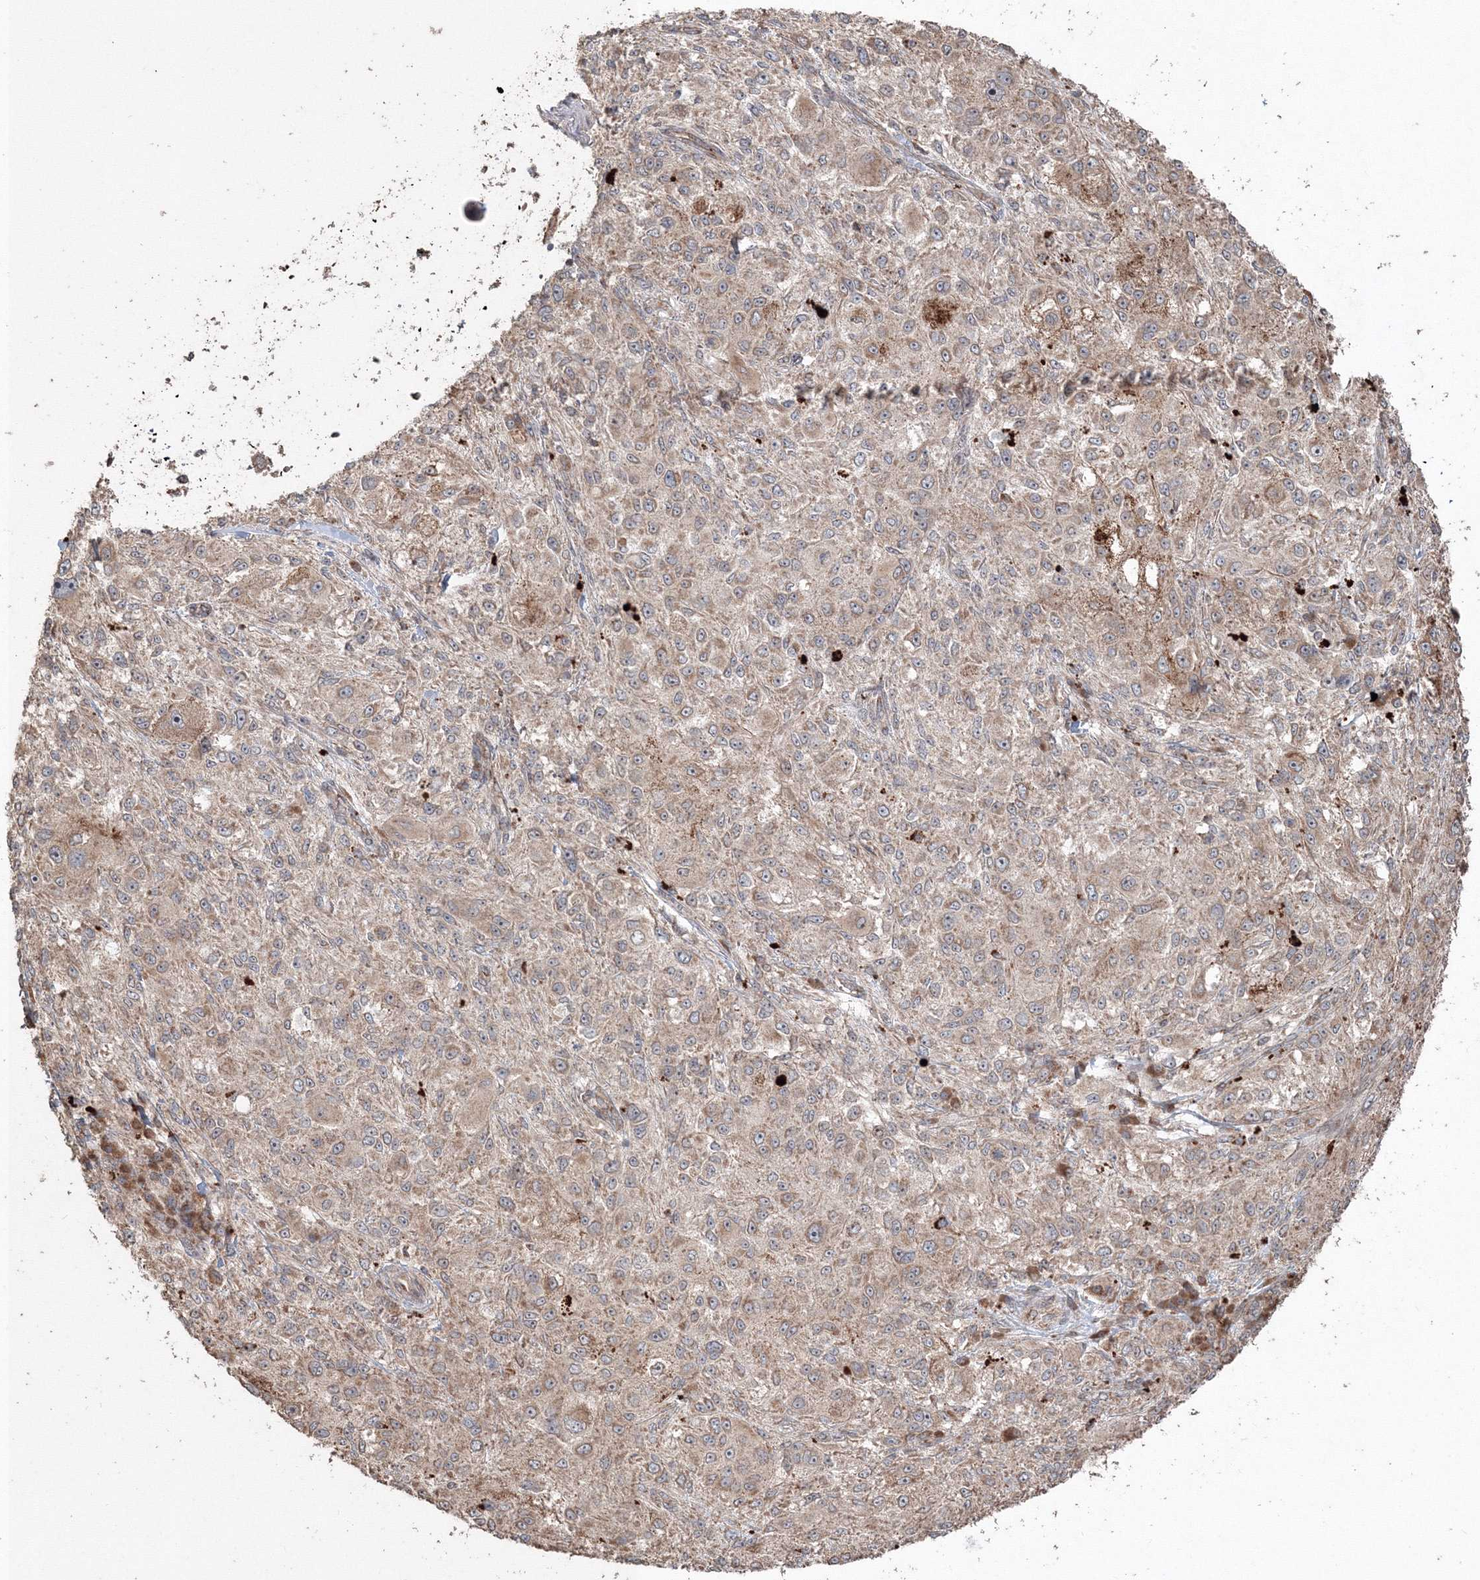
{"staining": {"intensity": "weak", "quantity": ">75%", "location": "cytoplasmic/membranous"}, "tissue": "melanoma", "cell_type": "Tumor cells", "image_type": "cancer", "snomed": [{"axis": "morphology", "description": "Necrosis, NOS"}, {"axis": "morphology", "description": "Malignant melanoma, NOS"}, {"axis": "topography", "description": "Skin"}], "caption": "Protein expression analysis of melanoma demonstrates weak cytoplasmic/membranous expression in about >75% of tumor cells. The staining was performed using DAB, with brown indicating positive protein expression. Nuclei are stained blue with hematoxylin.", "gene": "ANAPC16", "patient": {"sex": "female", "age": 87}}